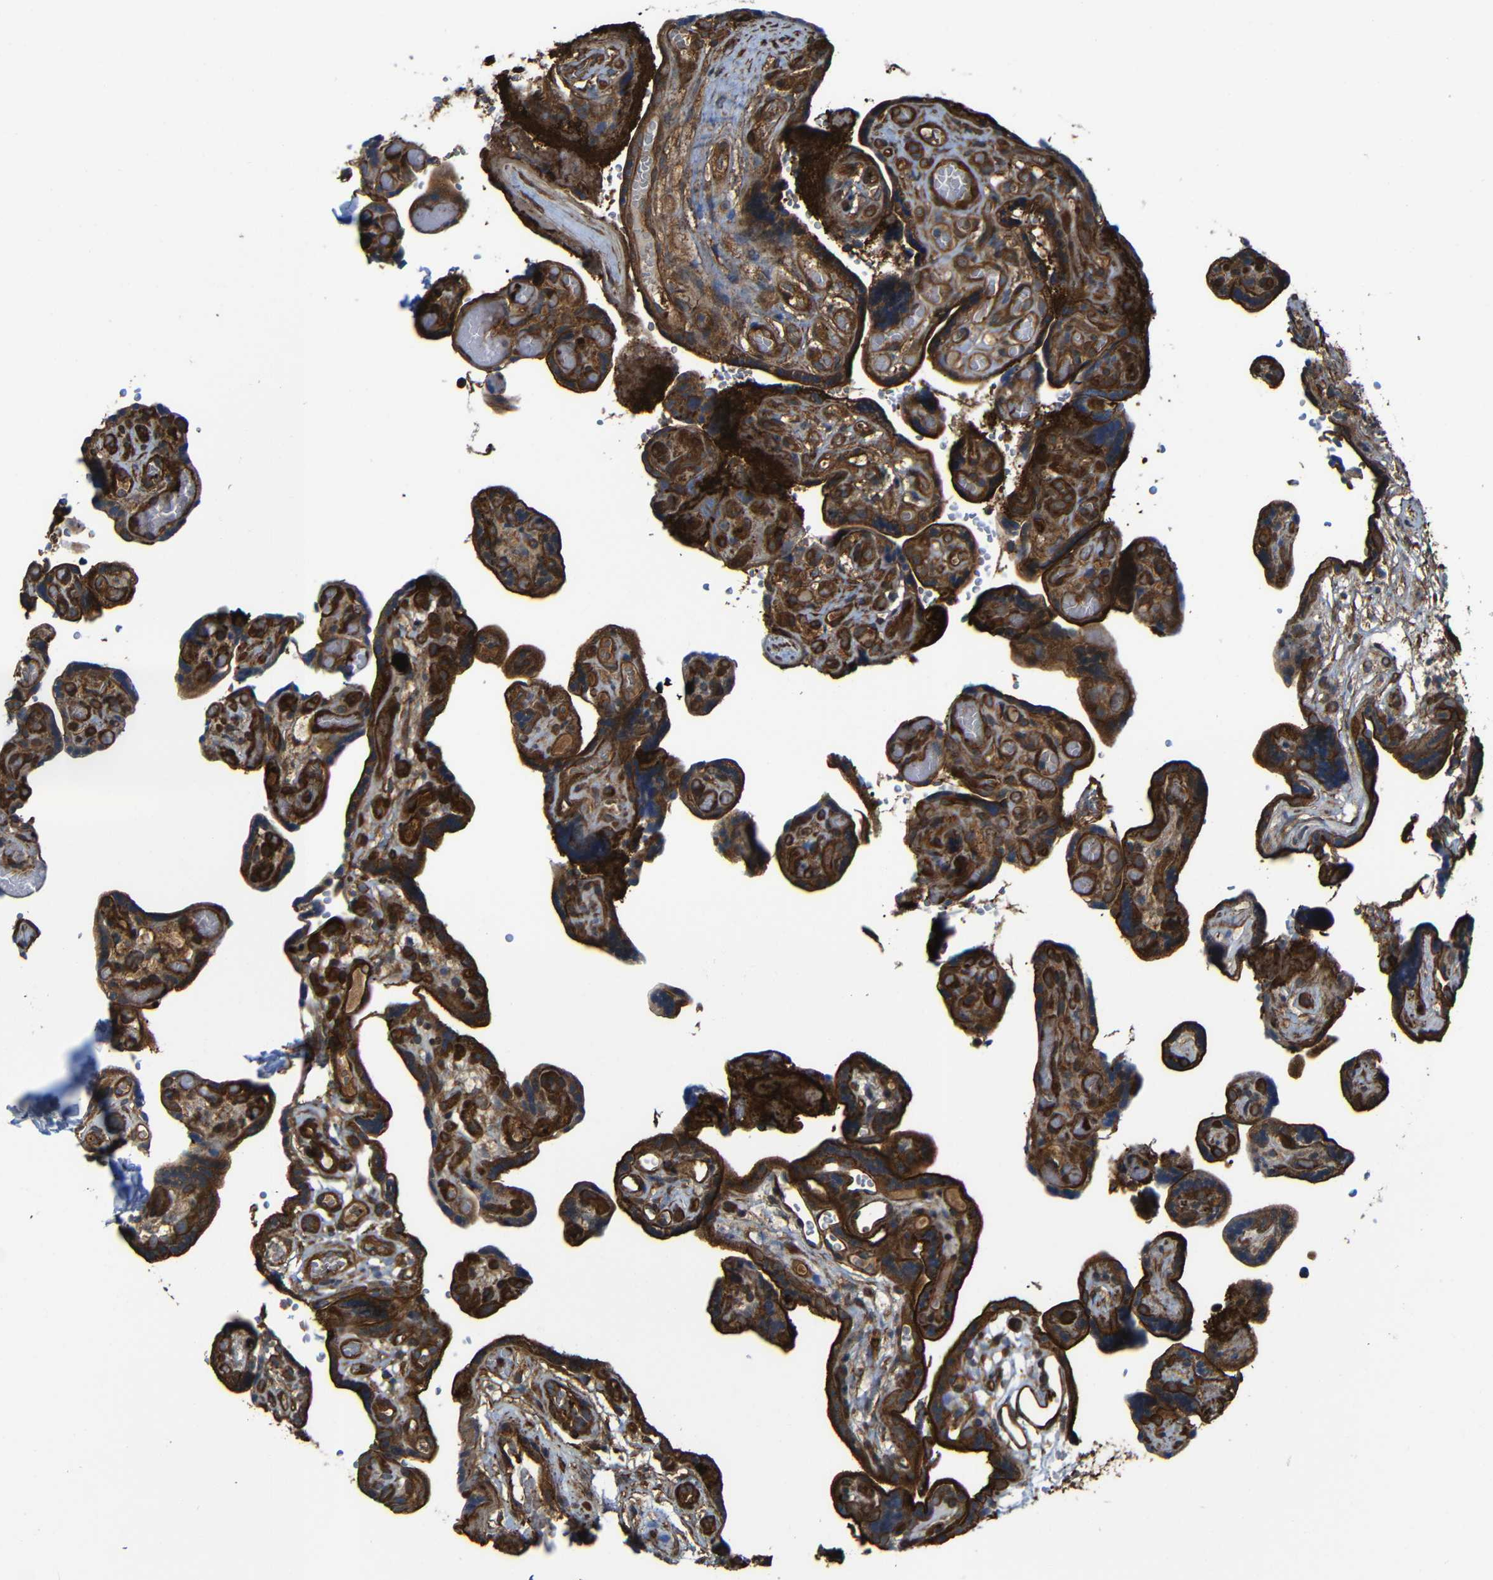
{"staining": {"intensity": "strong", "quantity": ">75%", "location": "cytoplasmic/membranous"}, "tissue": "placenta", "cell_type": "Decidual cells", "image_type": "normal", "snomed": [{"axis": "morphology", "description": "Normal tissue, NOS"}, {"axis": "topography", "description": "Placenta"}], "caption": "Immunohistochemical staining of normal human placenta reveals strong cytoplasmic/membranous protein staining in approximately >75% of decidual cells.", "gene": "PTCH1", "patient": {"sex": "female", "age": 30}}